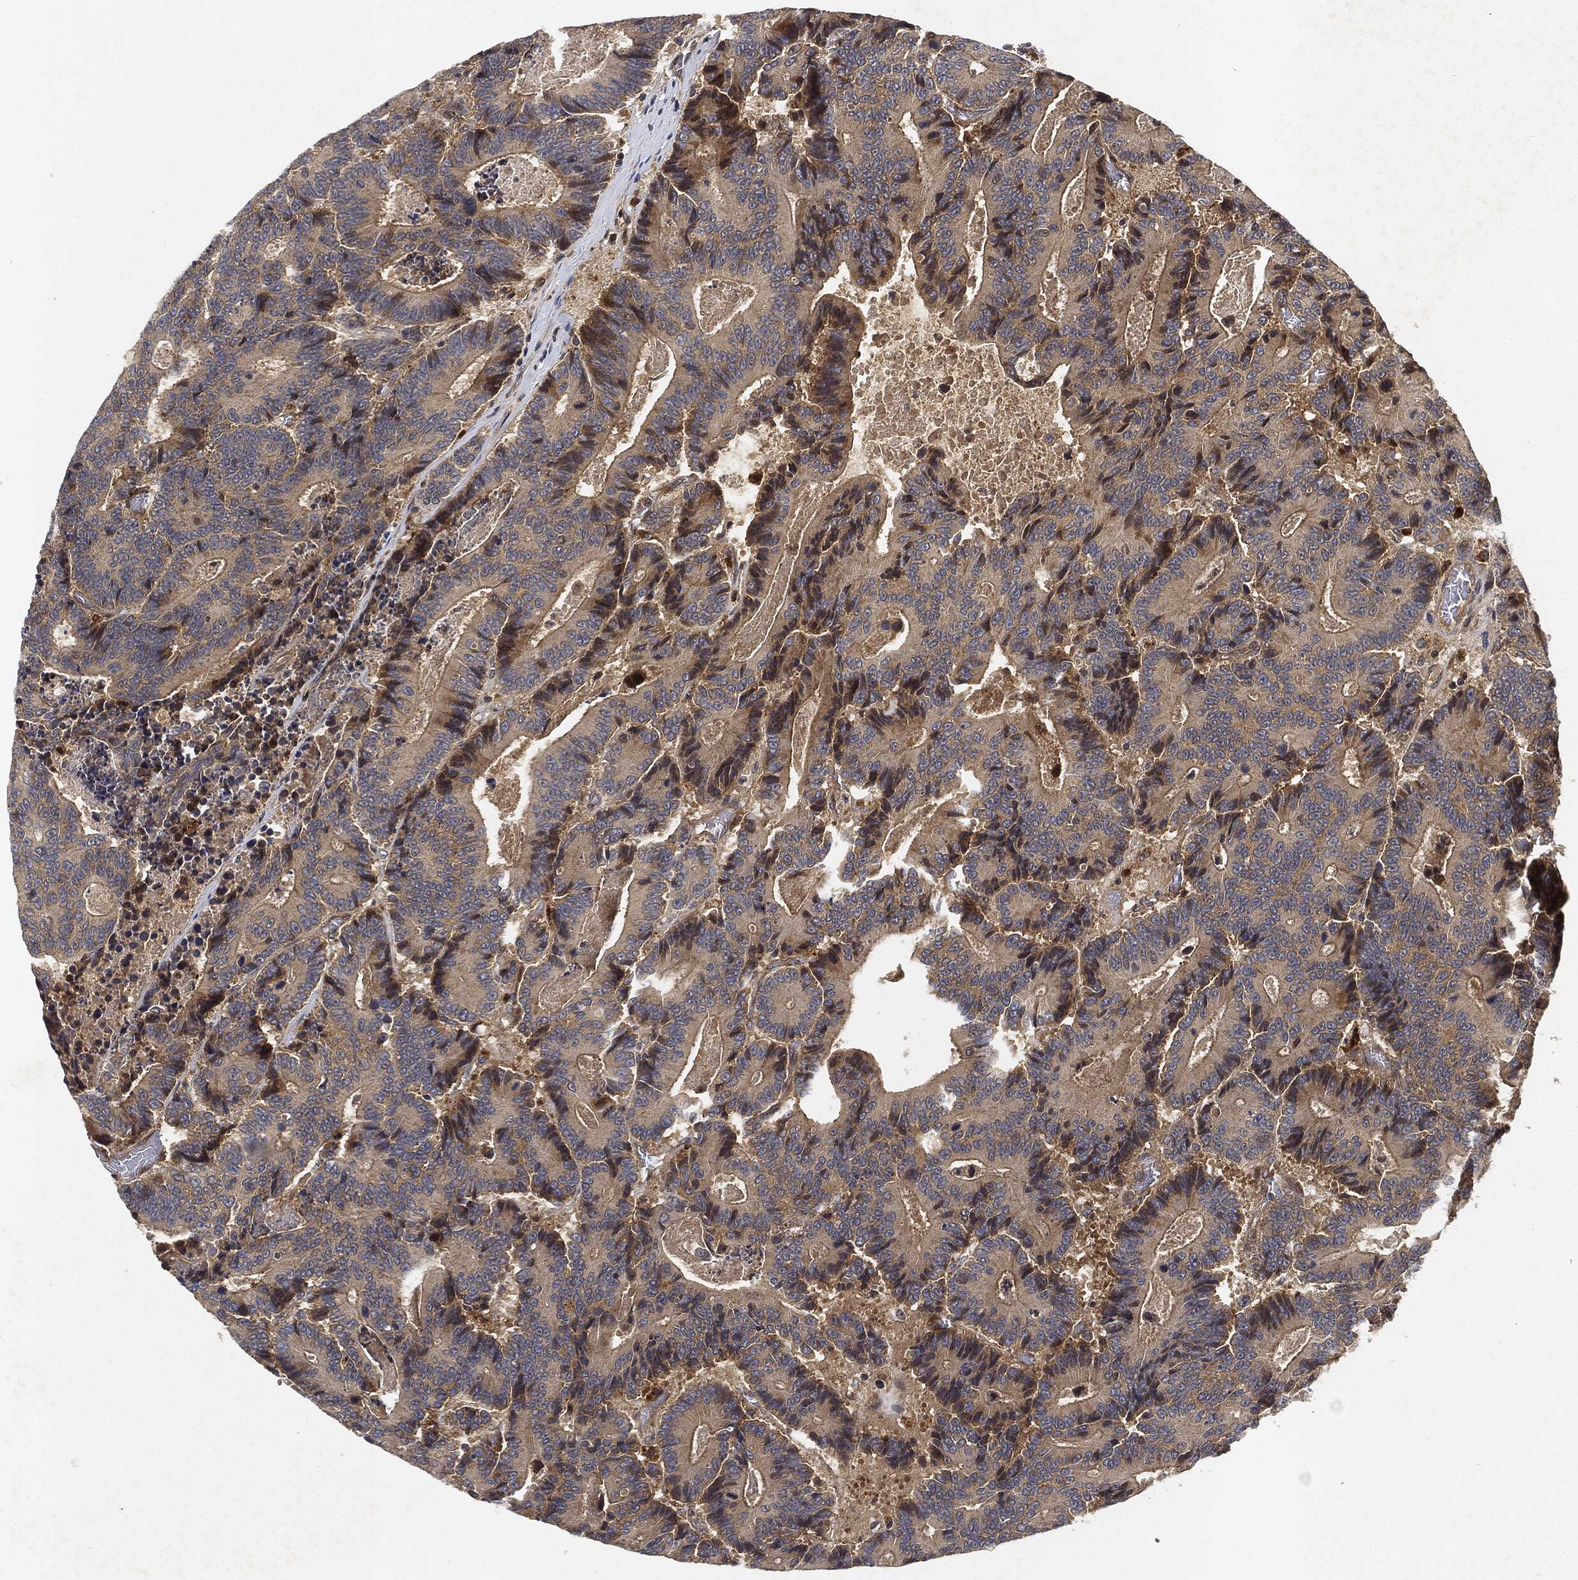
{"staining": {"intensity": "moderate", "quantity": "<25%", "location": "cytoplasmic/membranous"}, "tissue": "colorectal cancer", "cell_type": "Tumor cells", "image_type": "cancer", "snomed": [{"axis": "morphology", "description": "Adenocarcinoma, NOS"}, {"axis": "topography", "description": "Colon"}], "caption": "A histopathology image of adenocarcinoma (colorectal) stained for a protein shows moderate cytoplasmic/membranous brown staining in tumor cells.", "gene": "MLST8", "patient": {"sex": "male", "age": 83}}